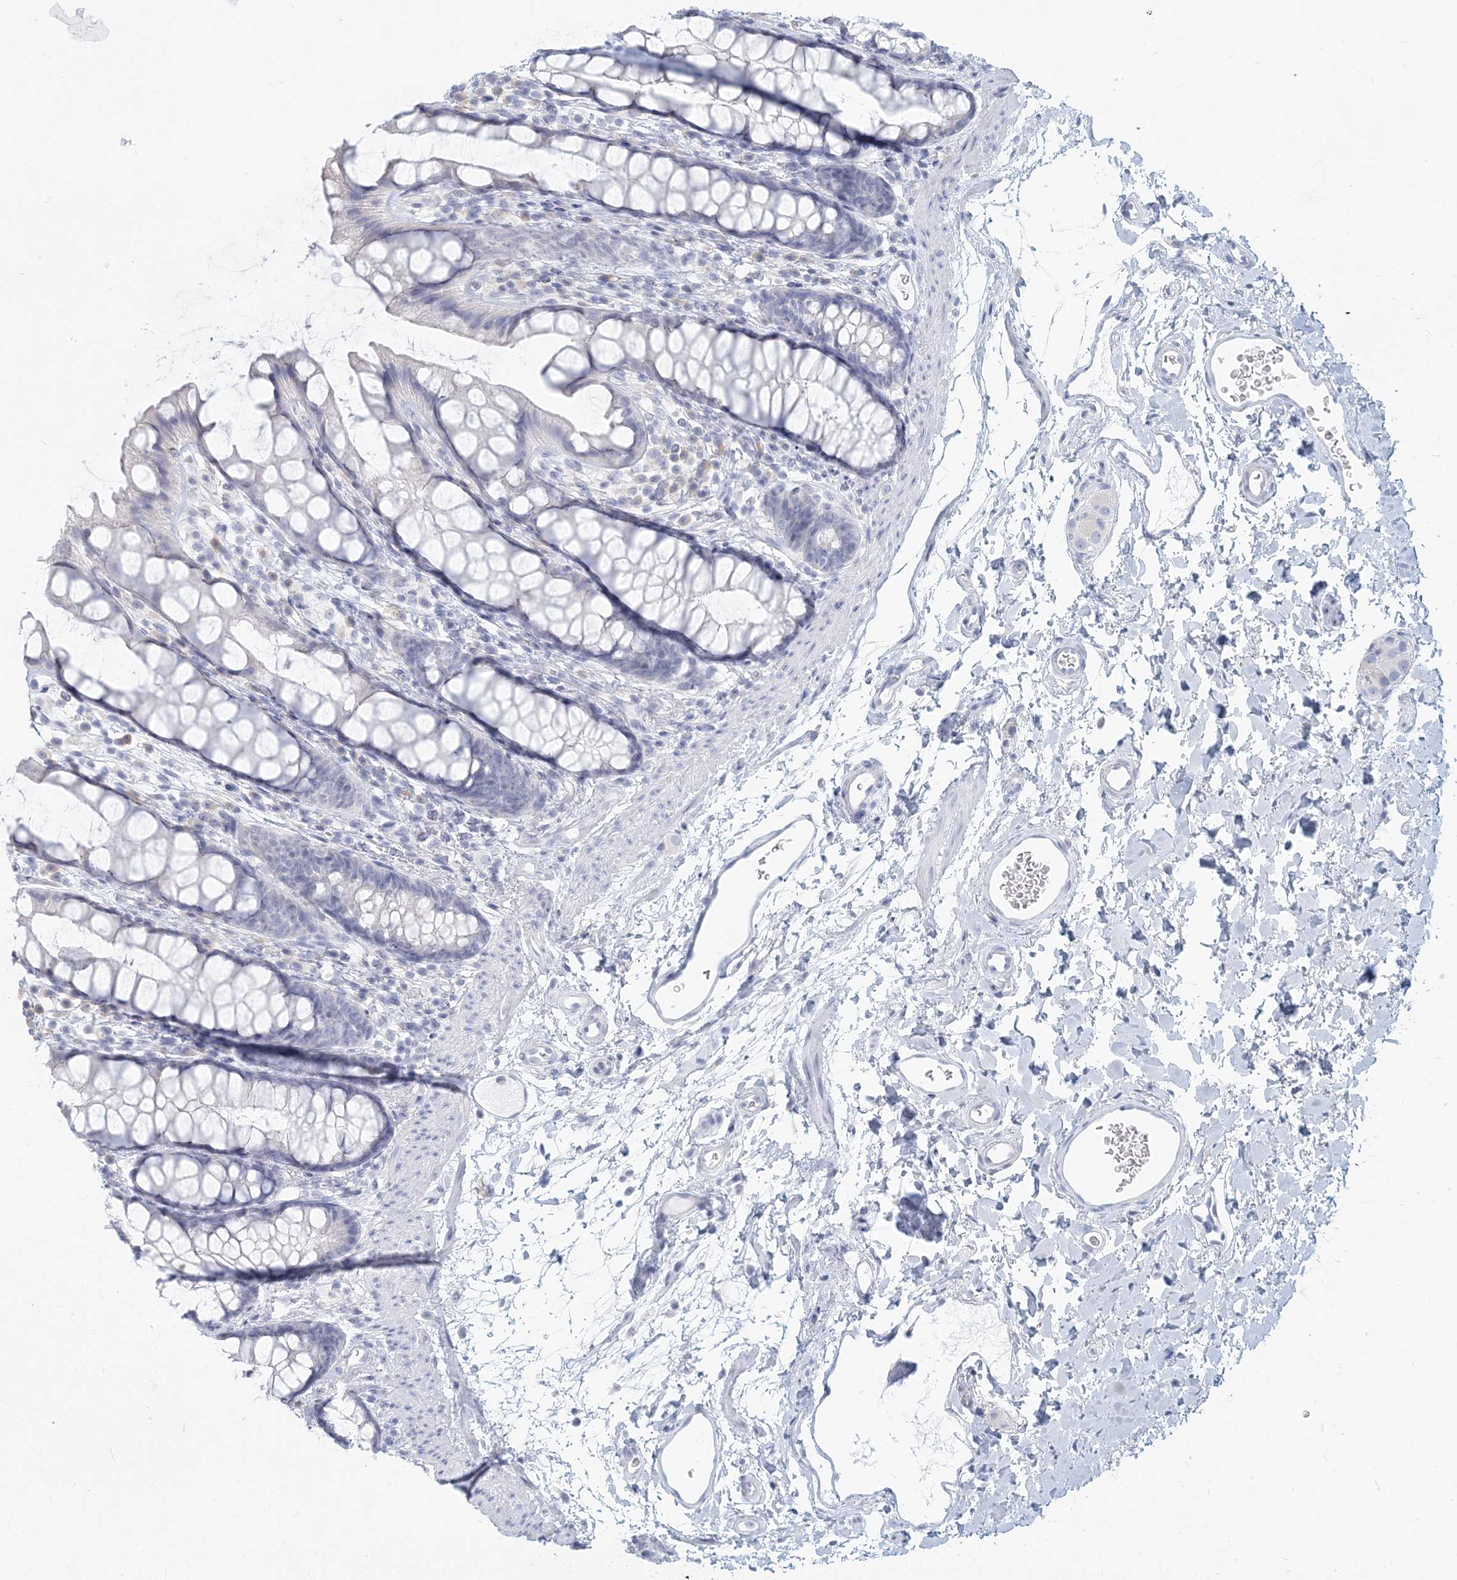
{"staining": {"intensity": "negative", "quantity": "none", "location": "none"}, "tissue": "rectum", "cell_type": "Glandular cells", "image_type": "normal", "snomed": [{"axis": "morphology", "description": "Normal tissue, NOS"}, {"axis": "topography", "description": "Rectum"}], "caption": "A micrograph of human rectum is negative for staining in glandular cells. (Stains: DAB IHC with hematoxylin counter stain, Microscopy: brightfield microscopy at high magnification).", "gene": "CSN1S1", "patient": {"sex": "female", "age": 65}}